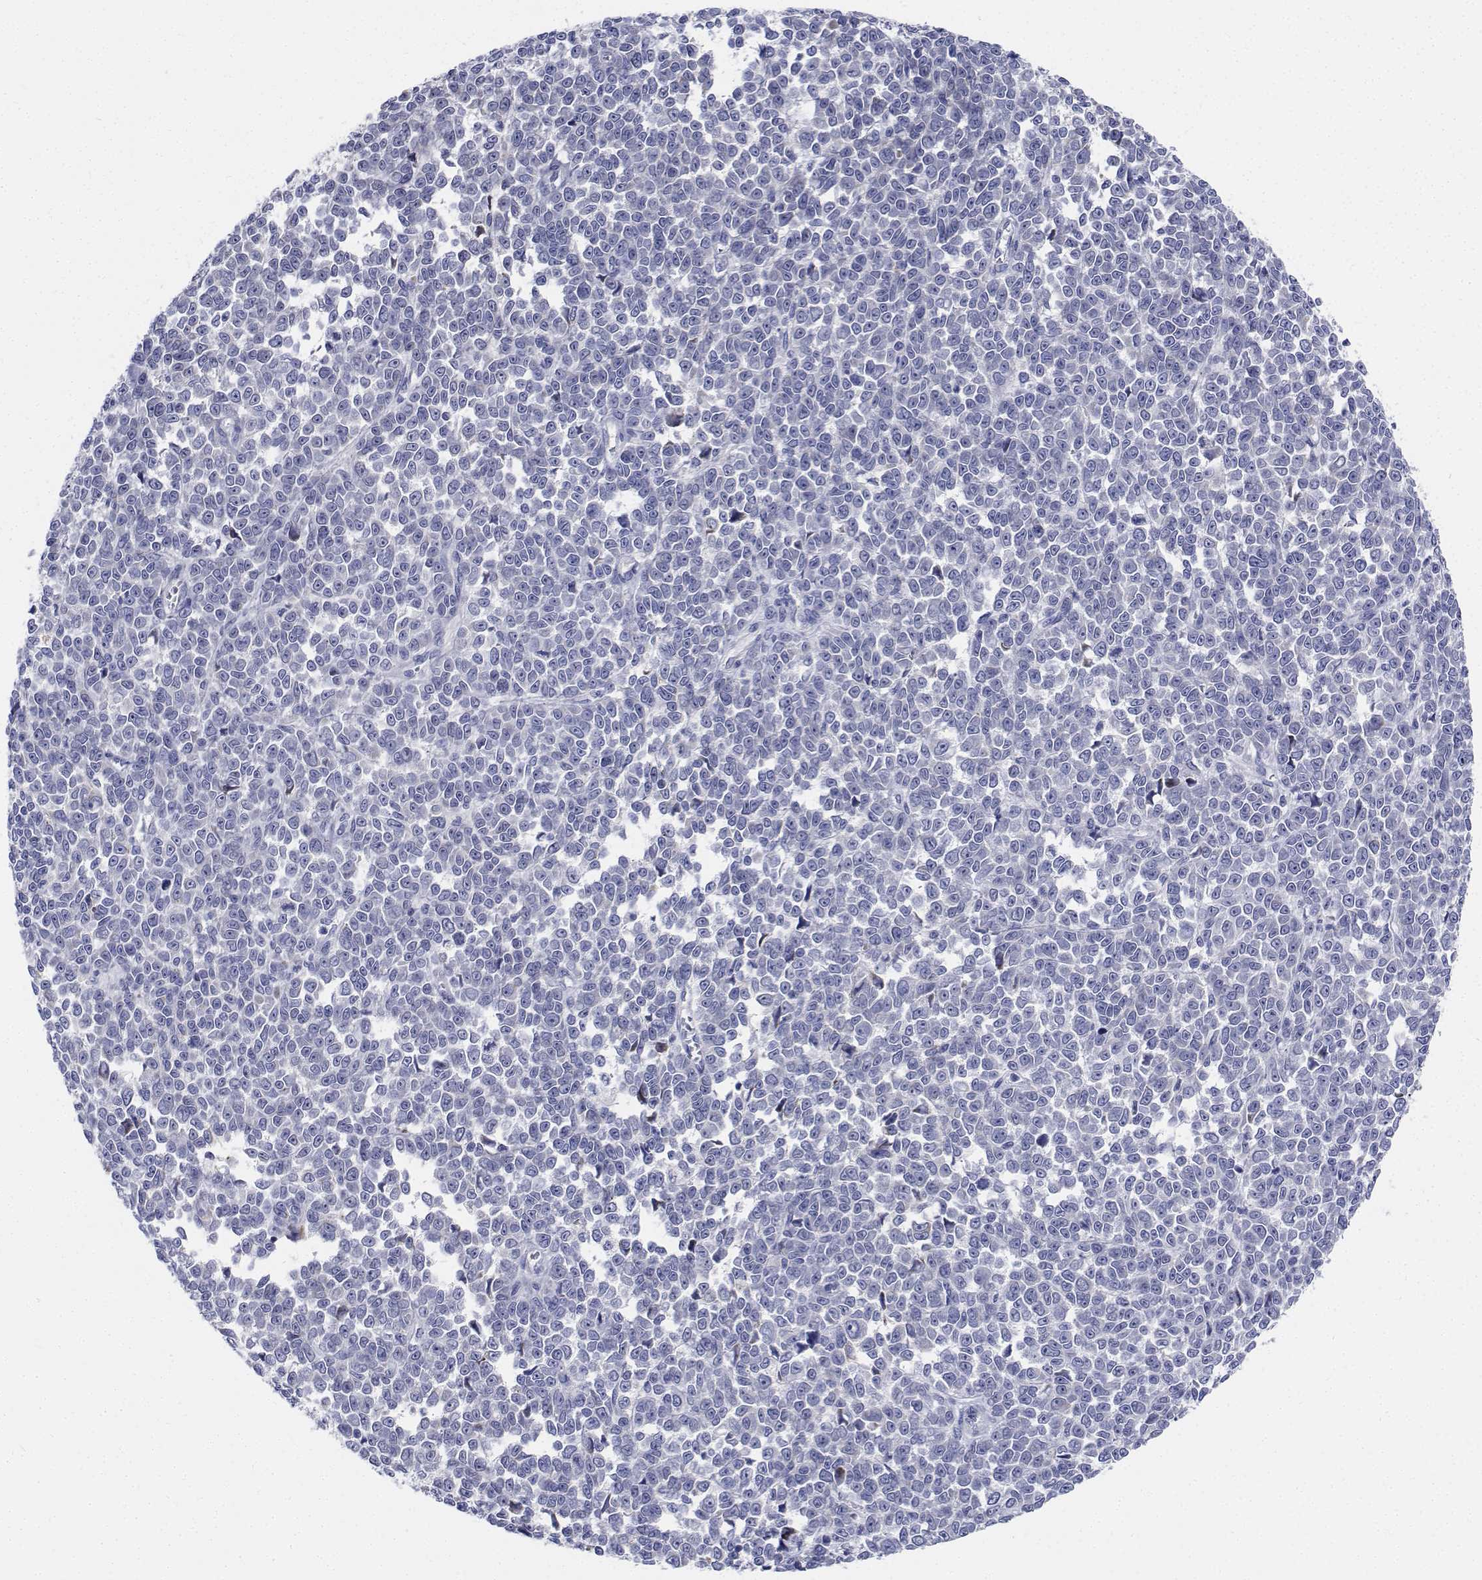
{"staining": {"intensity": "negative", "quantity": "none", "location": "none"}, "tissue": "melanoma", "cell_type": "Tumor cells", "image_type": "cancer", "snomed": [{"axis": "morphology", "description": "Malignant melanoma, NOS"}, {"axis": "topography", "description": "Skin"}], "caption": "DAB immunohistochemical staining of human melanoma shows no significant positivity in tumor cells.", "gene": "CDHR3", "patient": {"sex": "female", "age": 95}}